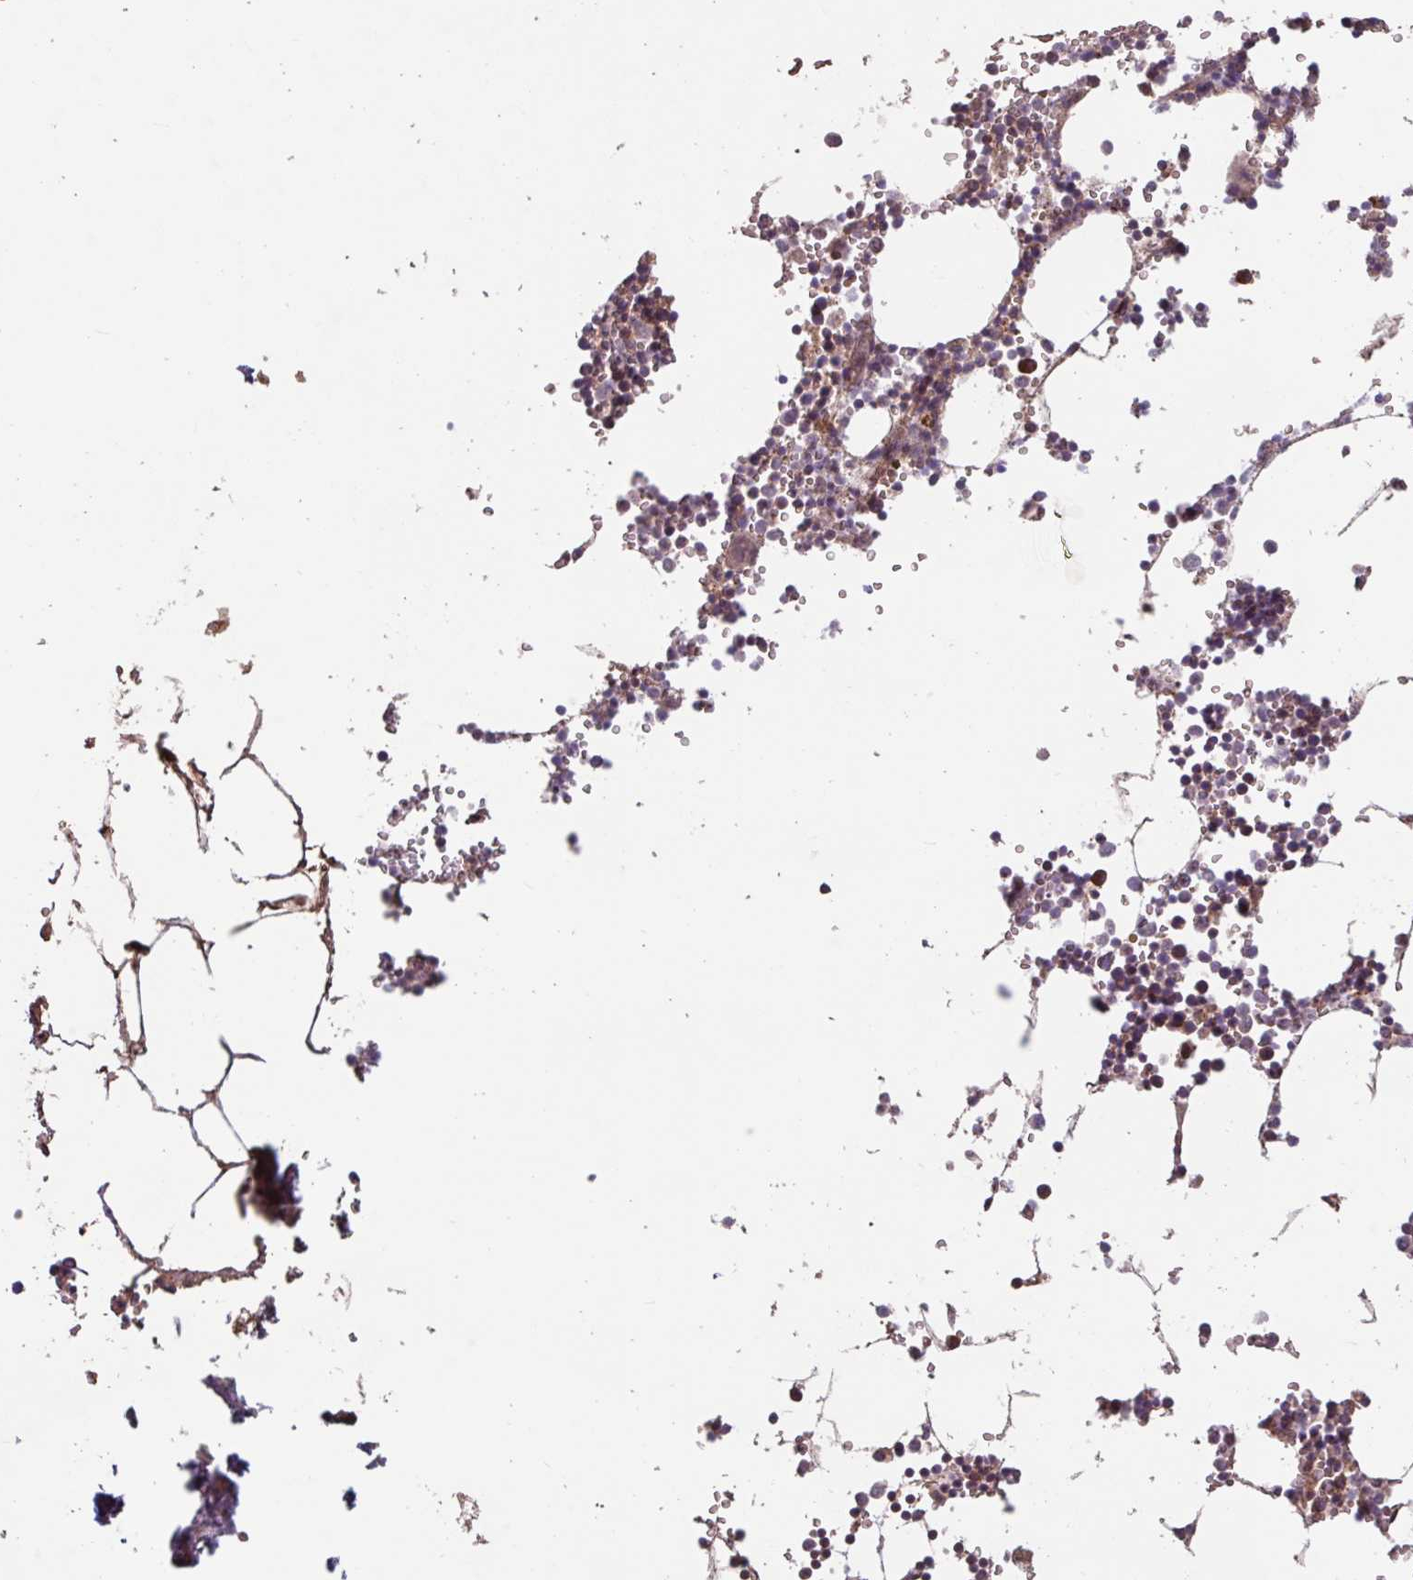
{"staining": {"intensity": "moderate", "quantity": "25%-75%", "location": "cytoplasmic/membranous,nuclear"}, "tissue": "bone marrow", "cell_type": "Hematopoietic cells", "image_type": "normal", "snomed": [{"axis": "morphology", "description": "Normal tissue, NOS"}, {"axis": "topography", "description": "Bone marrow"}], "caption": "Immunohistochemical staining of benign bone marrow displays 25%-75% levels of moderate cytoplasmic/membranous,nuclear protein positivity in about 25%-75% of hematopoietic cells.", "gene": "TMEM88", "patient": {"sex": "male", "age": 54}}